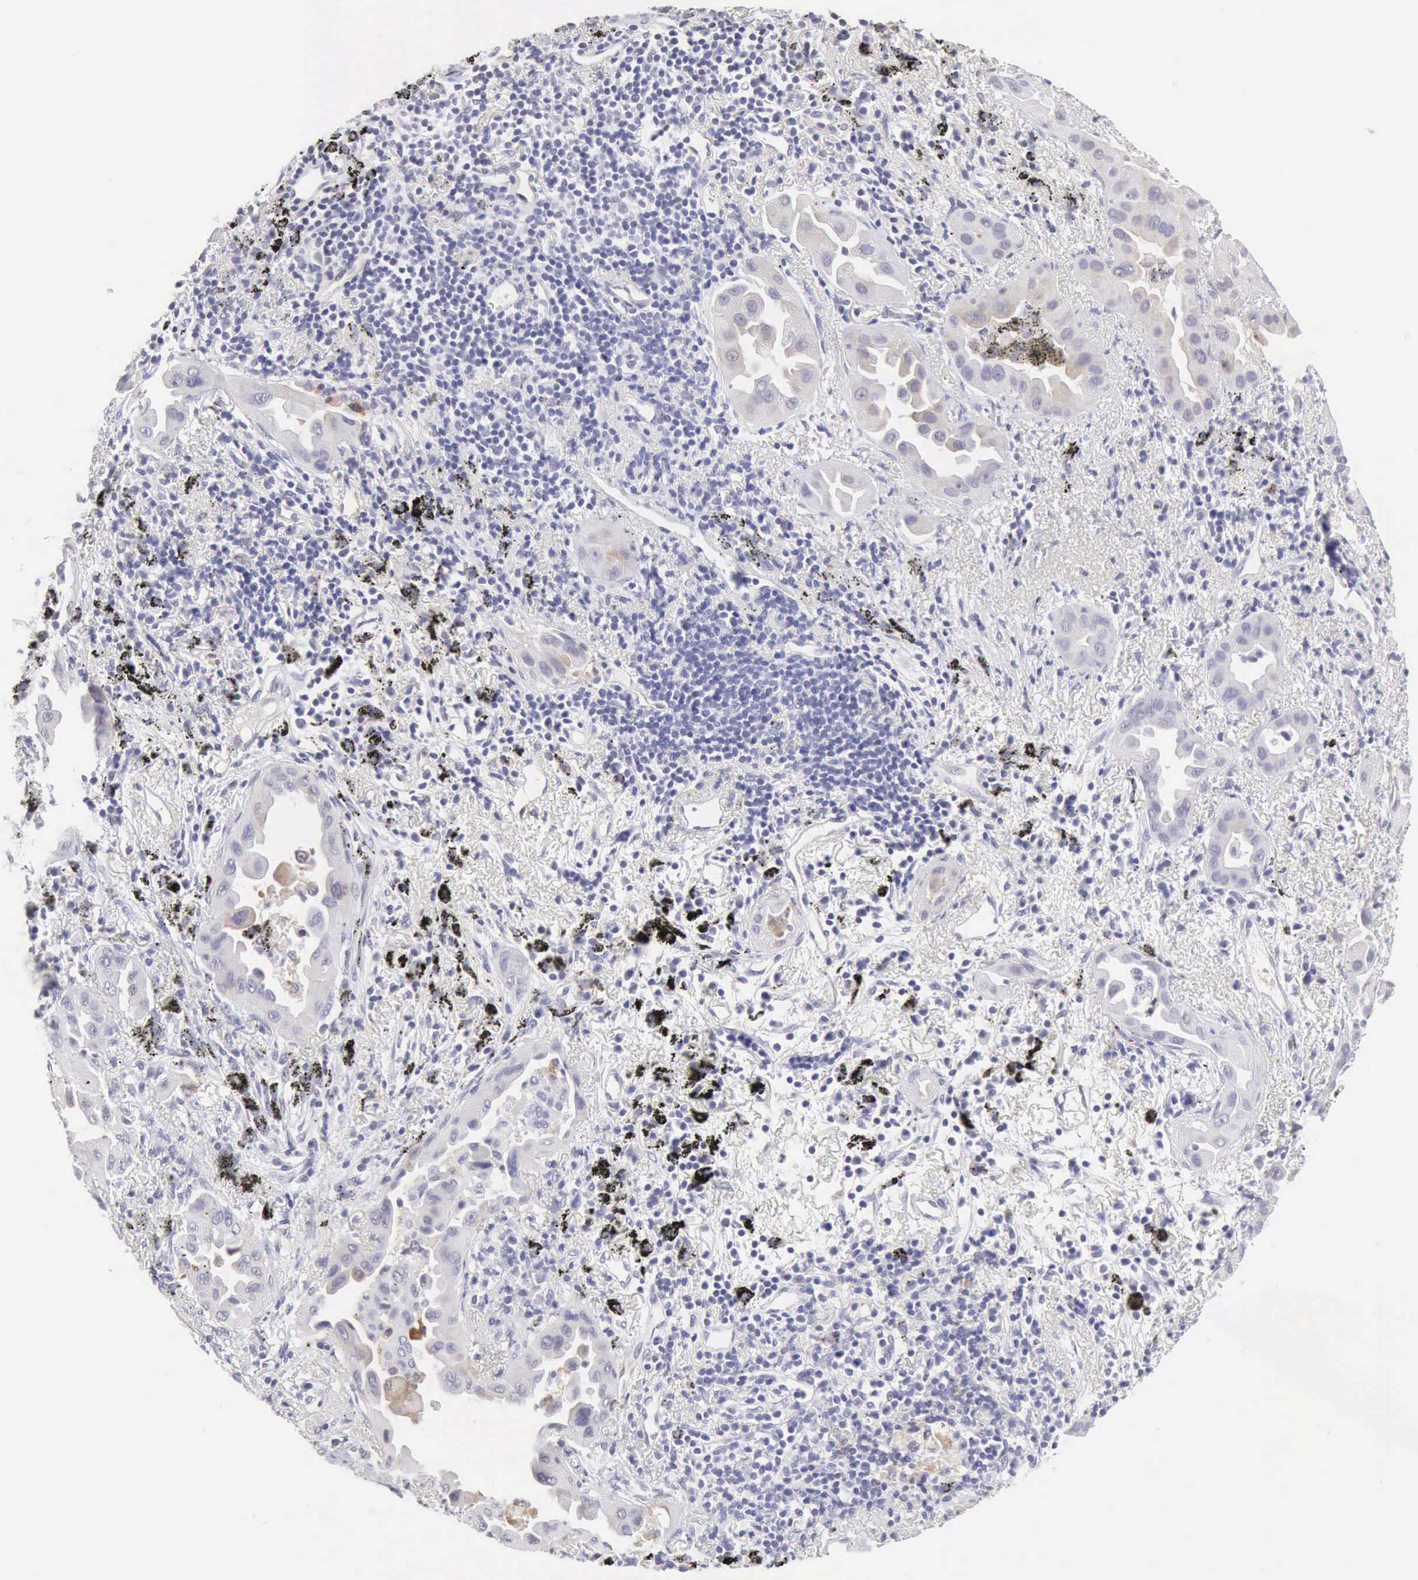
{"staining": {"intensity": "weak", "quantity": "<25%", "location": "cytoplasmic/membranous"}, "tissue": "lung cancer", "cell_type": "Tumor cells", "image_type": "cancer", "snomed": [{"axis": "morphology", "description": "Adenocarcinoma, NOS"}, {"axis": "topography", "description": "Lung"}], "caption": "This is a photomicrograph of immunohistochemistry (IHC) staining of adenocarcinoma (lung), which shows no positivity in tumor cells. (Brightfield microscopy of DAB (3,3'-diaminobenzidine) immunohistochemistry at high magnification).", "gene": "RNASE1", "patient": {"sex": "male", "age": 68}}